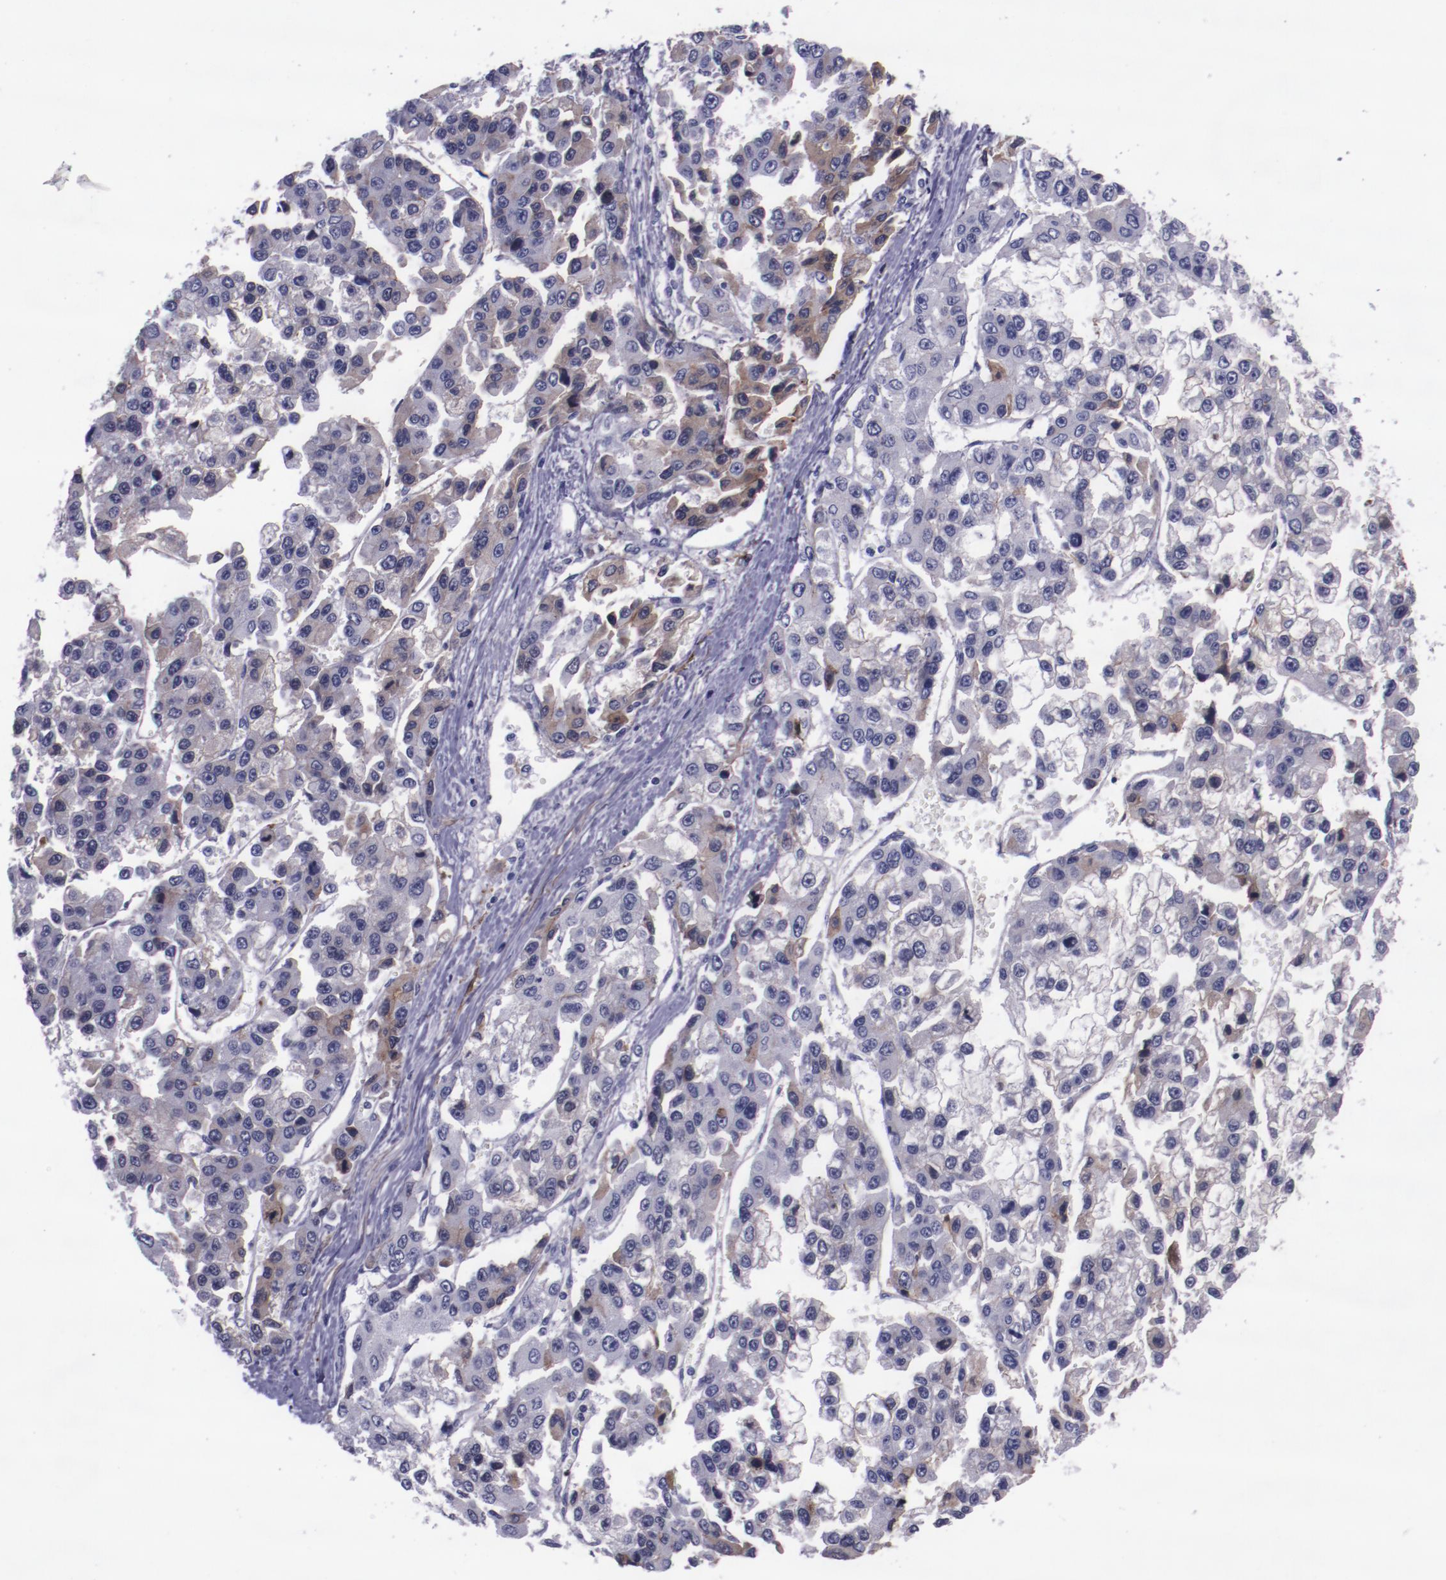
{"staining": {"intensity": "moderate", "quantity": "<25%", "location": "cytoplasmic/membranous"}, "tissue": "liver cancer", "cell_type": "Tumor cells", "image_type": "cancer", "snomed": [{"axis": "morphology", "description": "Carcinoma, Hepatocellular, NOS"}, {"axis": "topography", "description": "Liver"}], "caption": "Immunohistochemistry (IHC) of liver cancer exhibits low levels of moderate cytoplasmic/membranous expression in about <25% of tumor cells.", "gene": "APOH", "patient": {"sex": "female", "age": 66}}